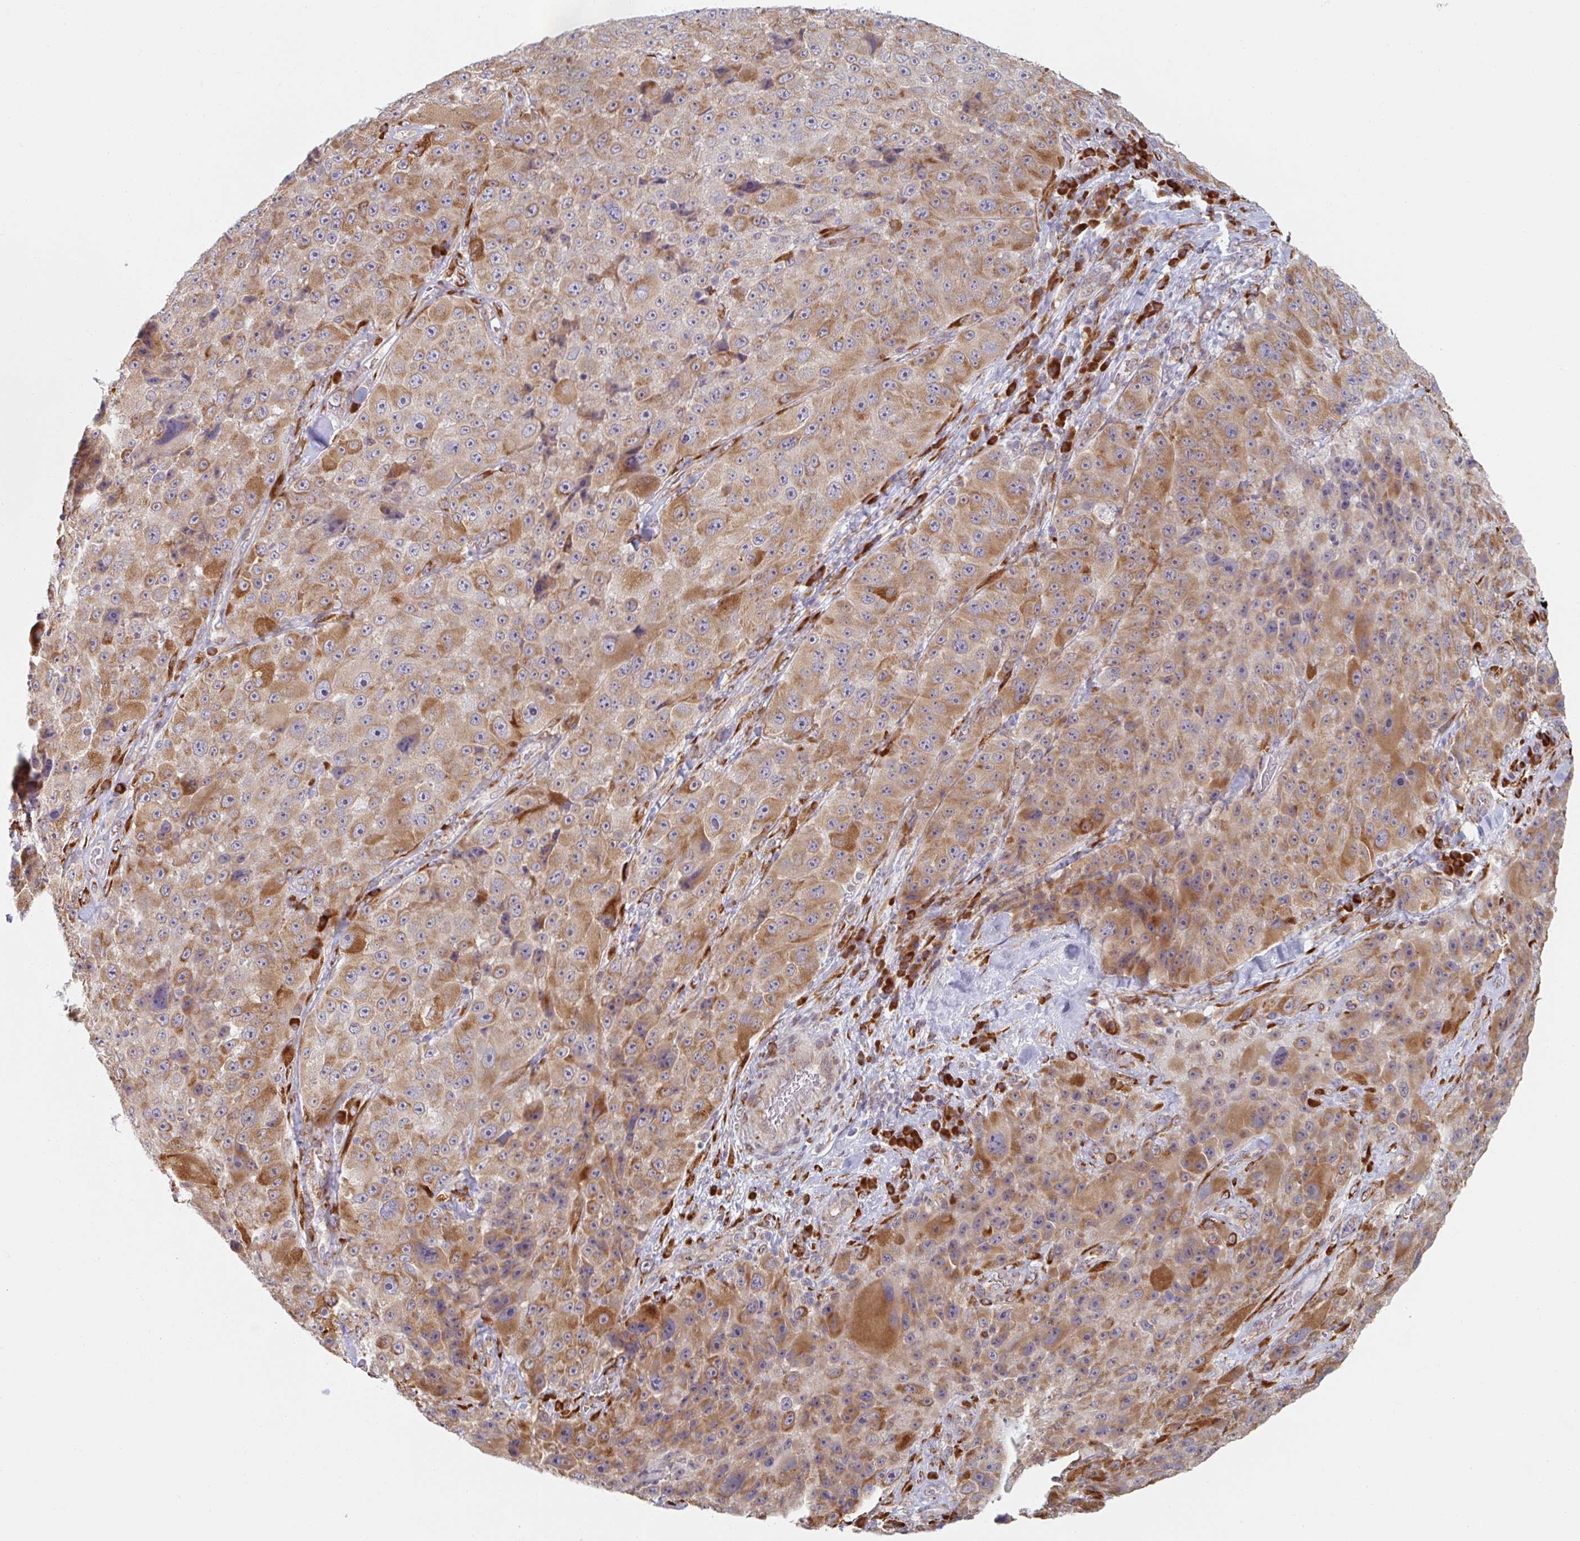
{"staining": {"intensity": "moderate", "quantity": ">75%", "location": "cytoplasmic/membranous"}, "tissue": "melanoma", "cell_type": "Tumor cells", "image_type": "cancer", "snomed": [{"axis": "morphology", "description": "Malignant melanoma, Metastatic site"}, {"axis": "topography", "description": "Lymph node"}], "caption": "This is an image of immunohistochemistry (IHC) staining of malignant melanoma (metastatic site), which shows moderate expression in the cytoplasmic/membranous of tumor cells.", "gene": "TRAPPC10", "patient": {"sex": "male", "age": 62}}